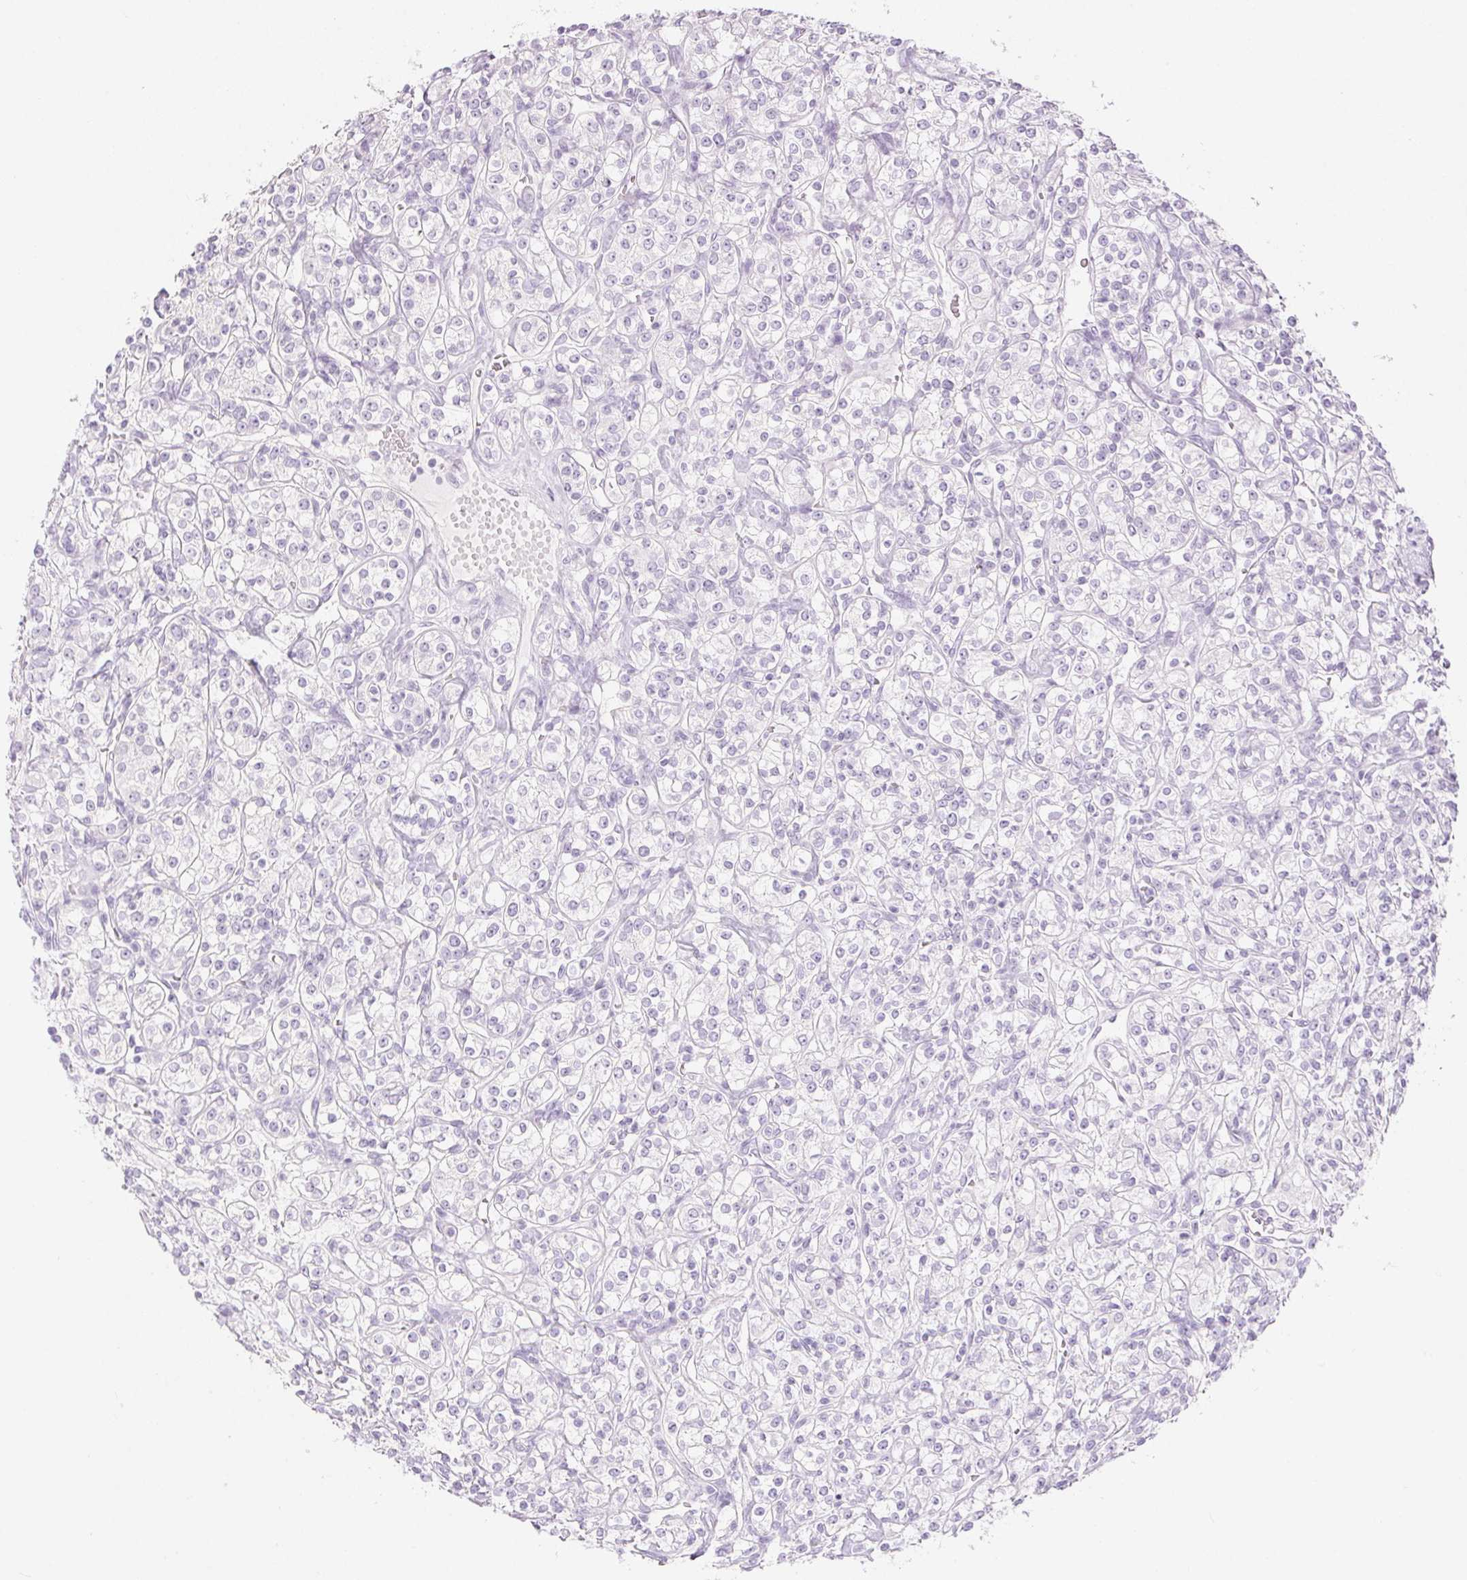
{"staining": {"intensity": "negative", "quantity": "none", "location": "none"}, "tissue": "renal cancer", "cell_type": "Tumor cells", "image_type": "cancer", "snomed": [{"axis": "morphology", "description": "Adenocarcinoma, NOS"}, {"axis": "topography", "description": "Kidney"}], "caption": "Adenocarcinoma (renal) stained for a protein using immunohistochemistry demonstrates no staining tumor cells.", "gene": "SPRR3", "patient": {"sex": "male", "age": 77}}